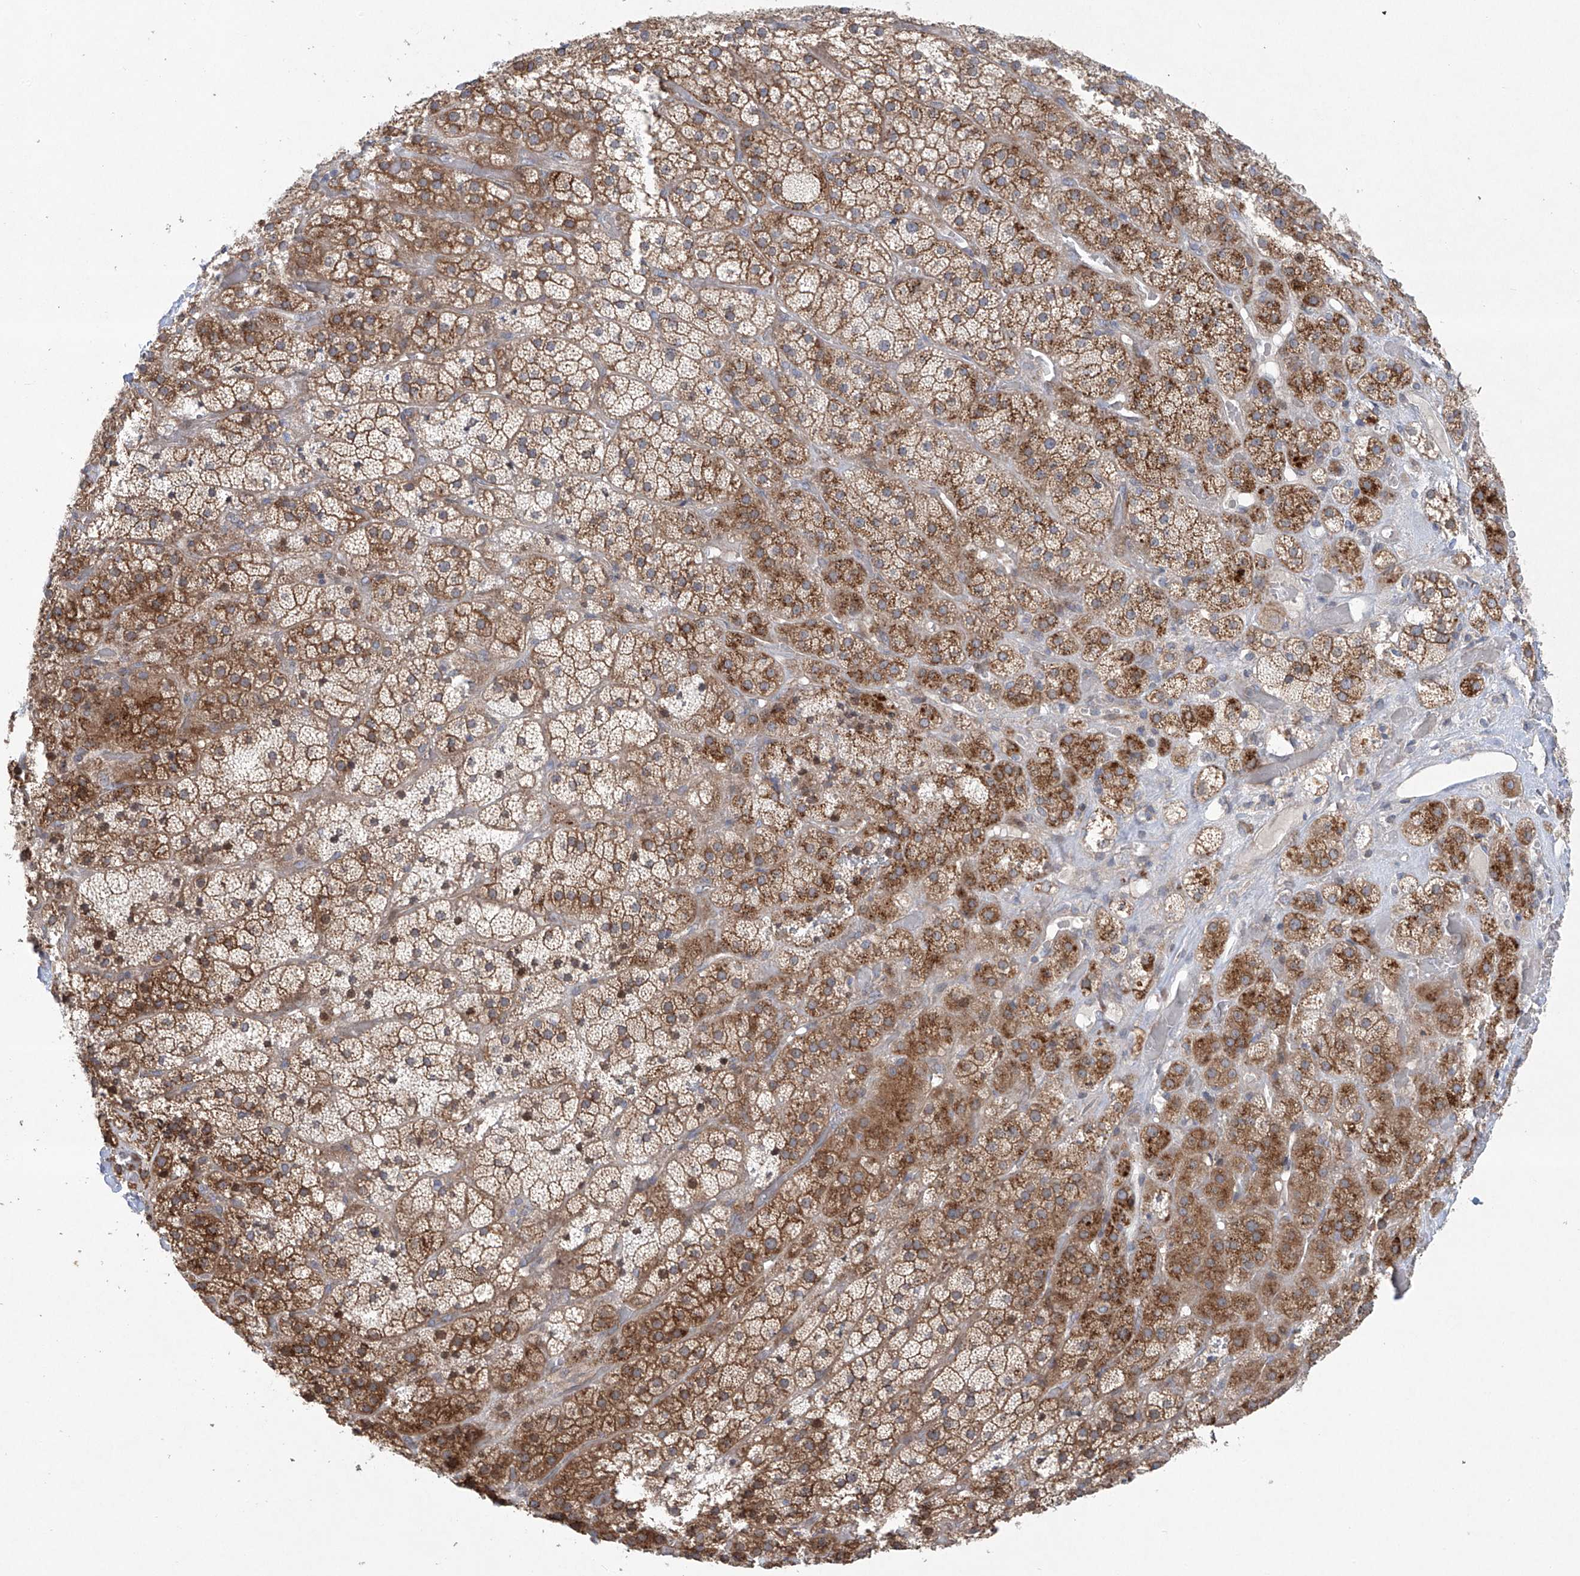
{"staining": {"intensity": "strong", "quantity": "25%-75%", "location": "cytoplasmic/membranous"}, "tissue": "adrenal gland", "cell_type": "Glandular cells", "image_type": "normal", "snomed": [{"axis": "morphology", "description": "Normal tissue, NOS"}, {"axis": "topography", "description": "Adrenal gland"}], "caption": "Brown immunohistochemical staining in normal human adrenal gland demonstrates strong cytoplasmic/membranous staining in about 25%-75% of glandular cells.", "gene": "KLC4", "patient": {"sex": "male", "age": 57}}